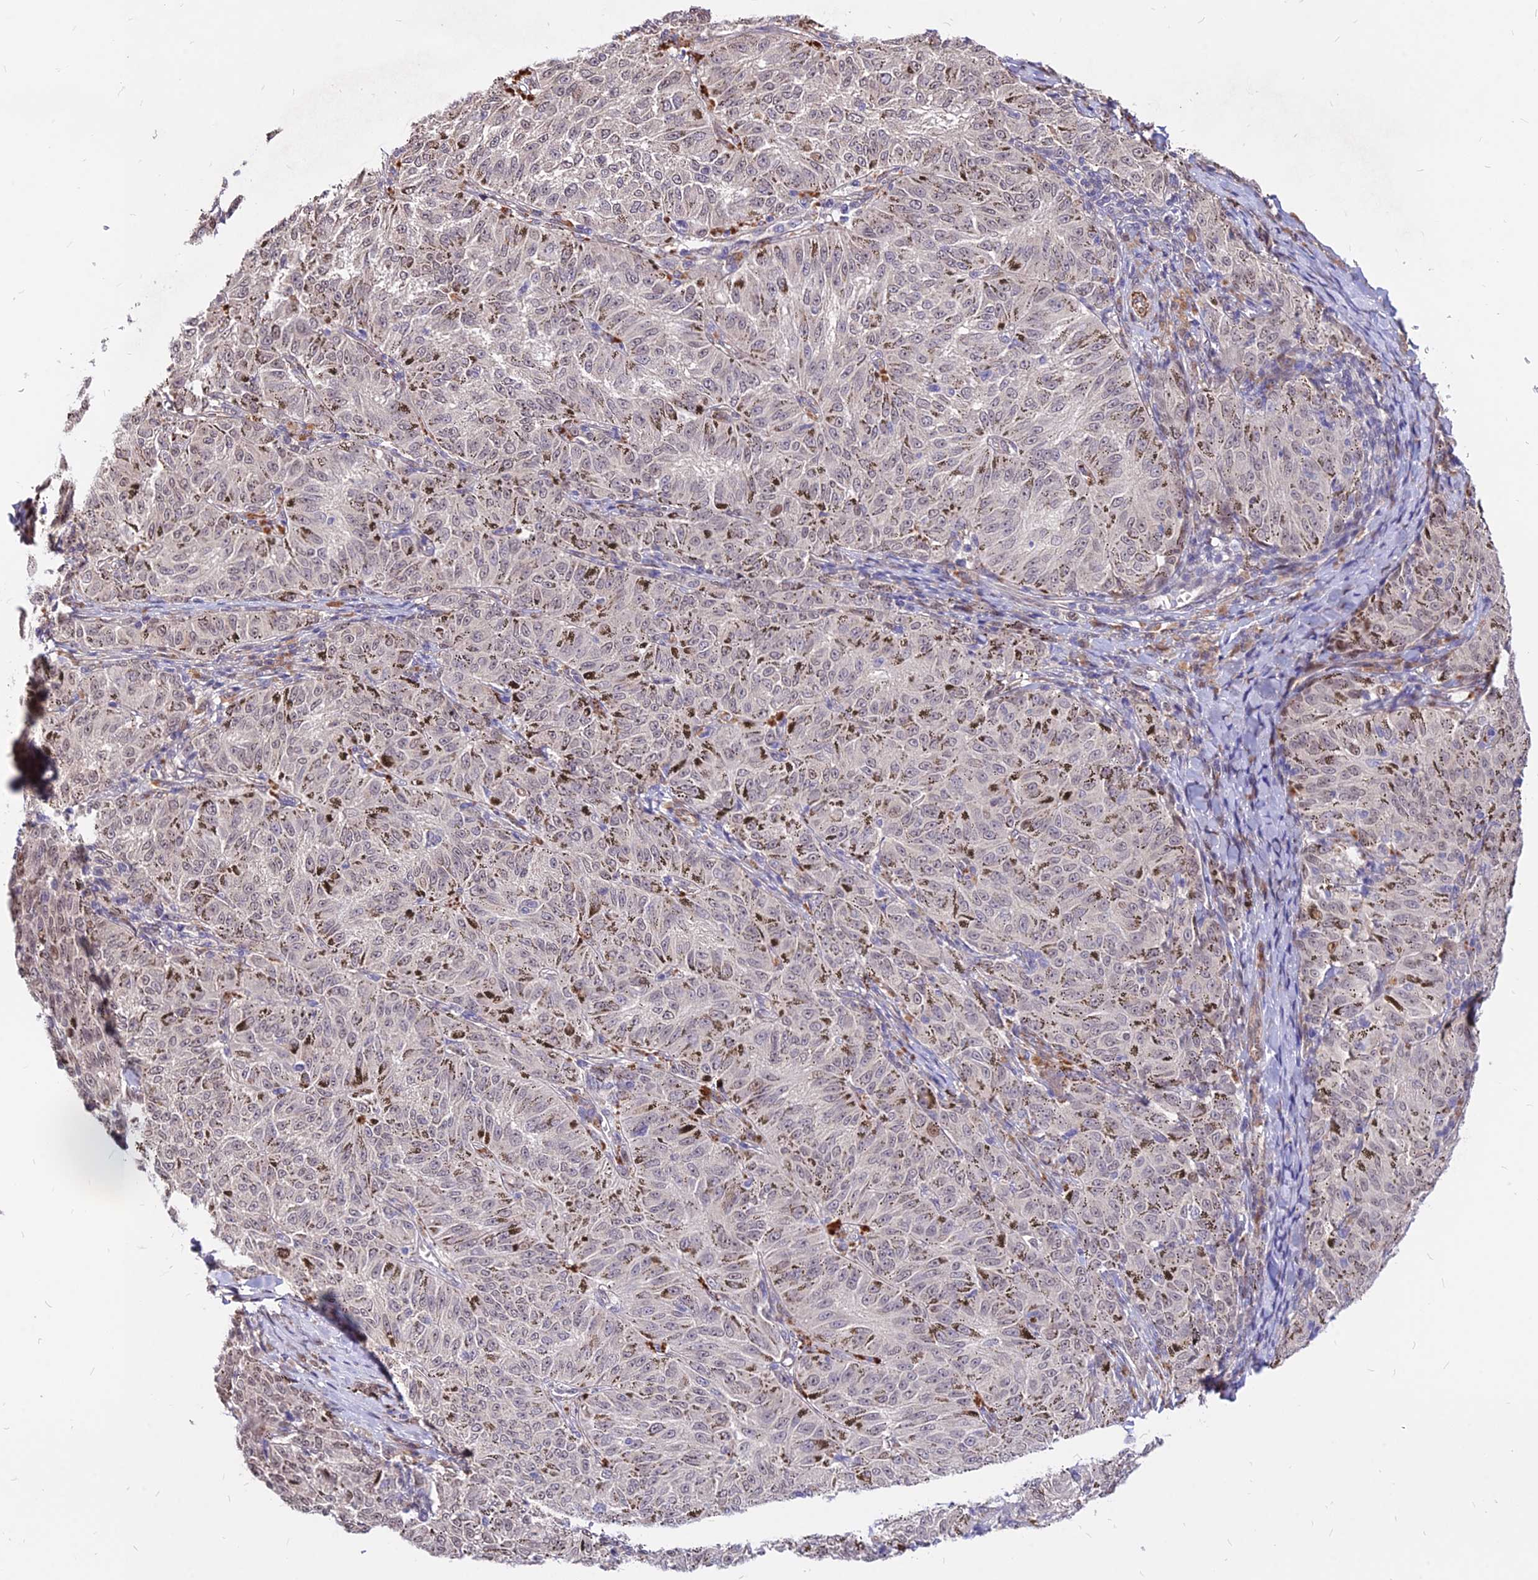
{"staining": {"intensity": "moderate", "quantity": "<25%", "location": "nuclear"}, "tissue": "melanoma", "cell_type": "Tumor cells", "image_type": "cancer", "snomed": [{"axis": "morphology", "description": "Malignant melanoma, NOS"}, {"axis": "topography", "description": "Skin"}], "caption": "About <25% of tumor cells in human malignant melanoma reveal moderate nuclear protein expression as visualized by brown immunohistochemical staining.", "gene": "C11orf68", "patient": {"sex": "female", "age": 72}}